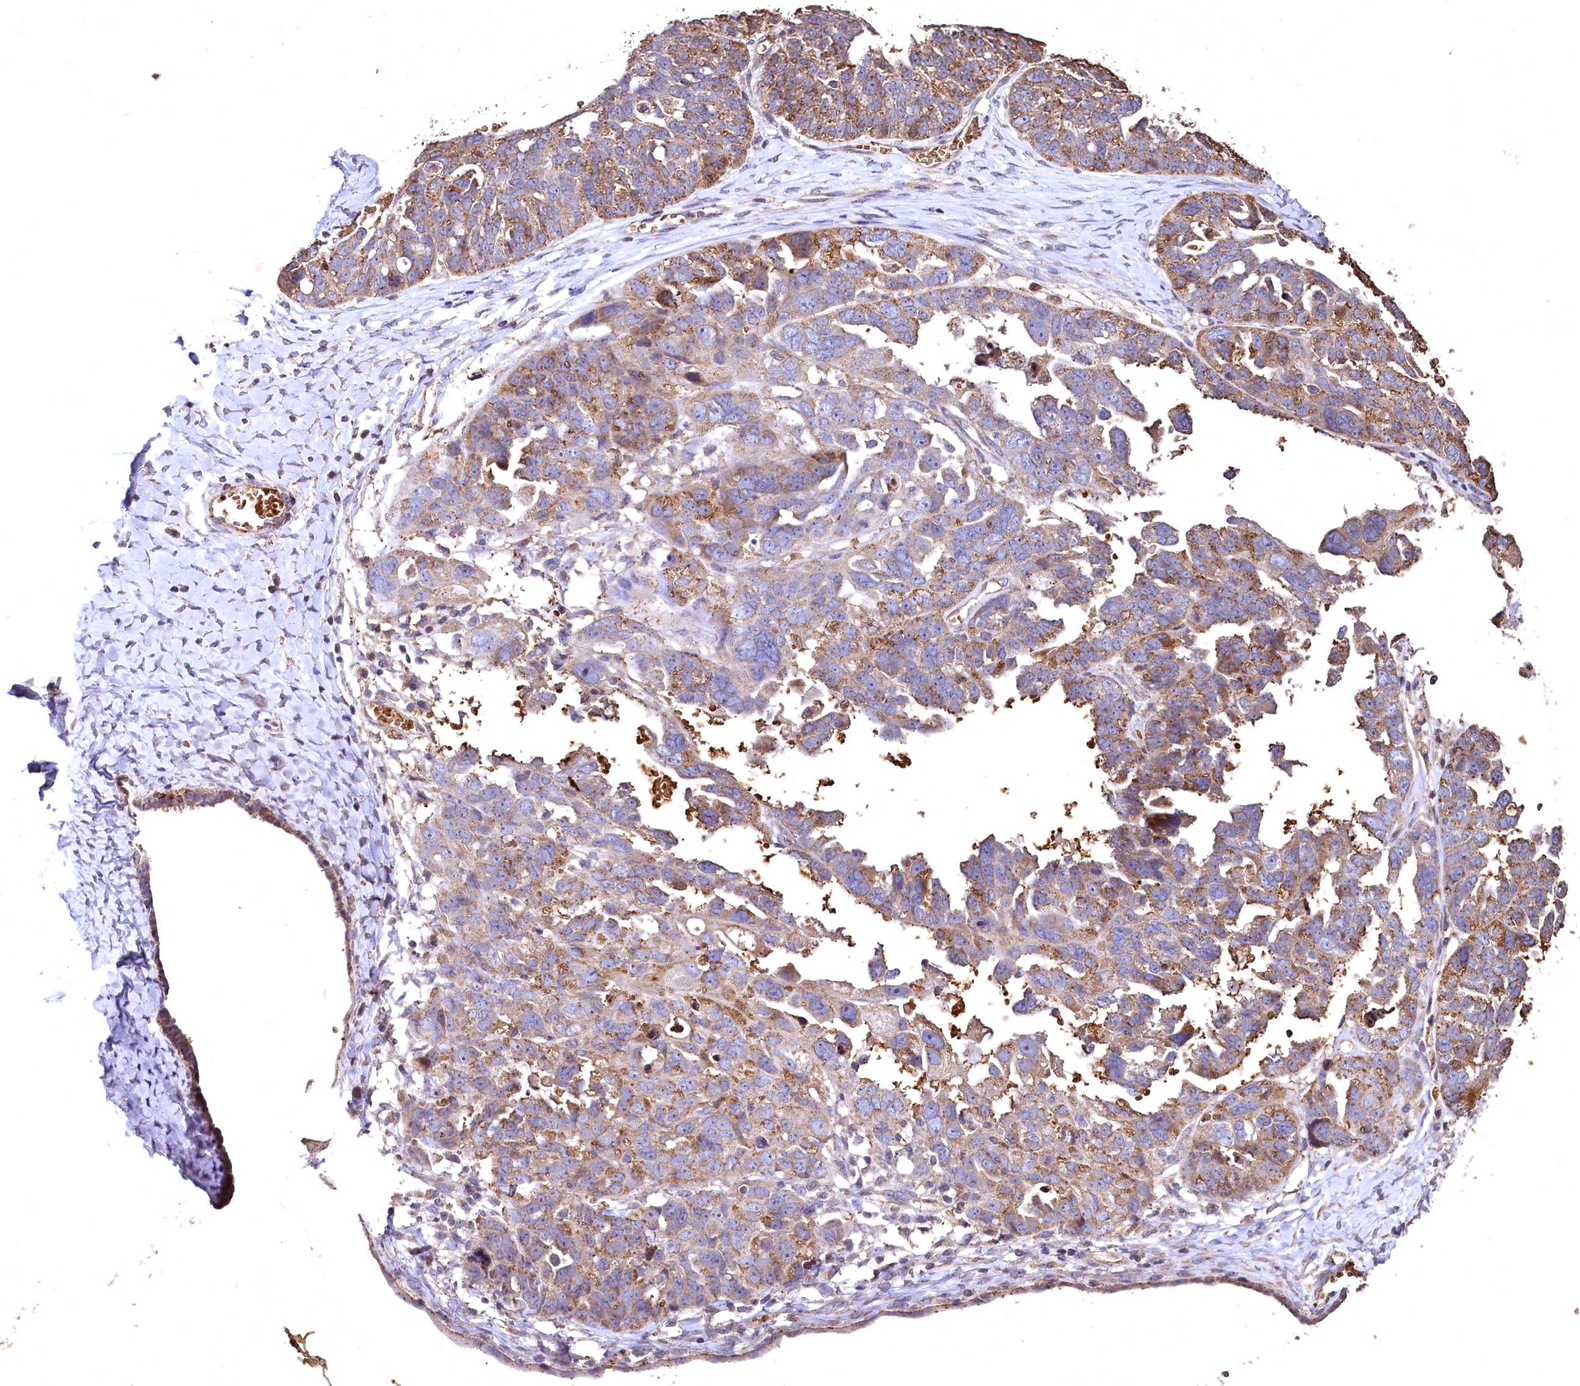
{"staining": {"intensity": "moderate", "quantity": ">75%", "location": "cytoplasmic/membranous"}, "tissue": "ovarian cancer", "cell_type": "Tumor cells", "image_type": "cancer", "snomed": [{"axis": "morphology", "description": "Cystadenocarcinoma, serous, NOS"}, {"axis": "topography", "description": "Ovary"}], "caption": "Immunohistochemical staining of human serous cystadenocarcinoma (ovarian) exhibits moderate cytoplasmic/membranous protein staining in about >75% of tumor cells.", "gene": "SPTA1", "patient": {"sex": "female", "age": 79}}